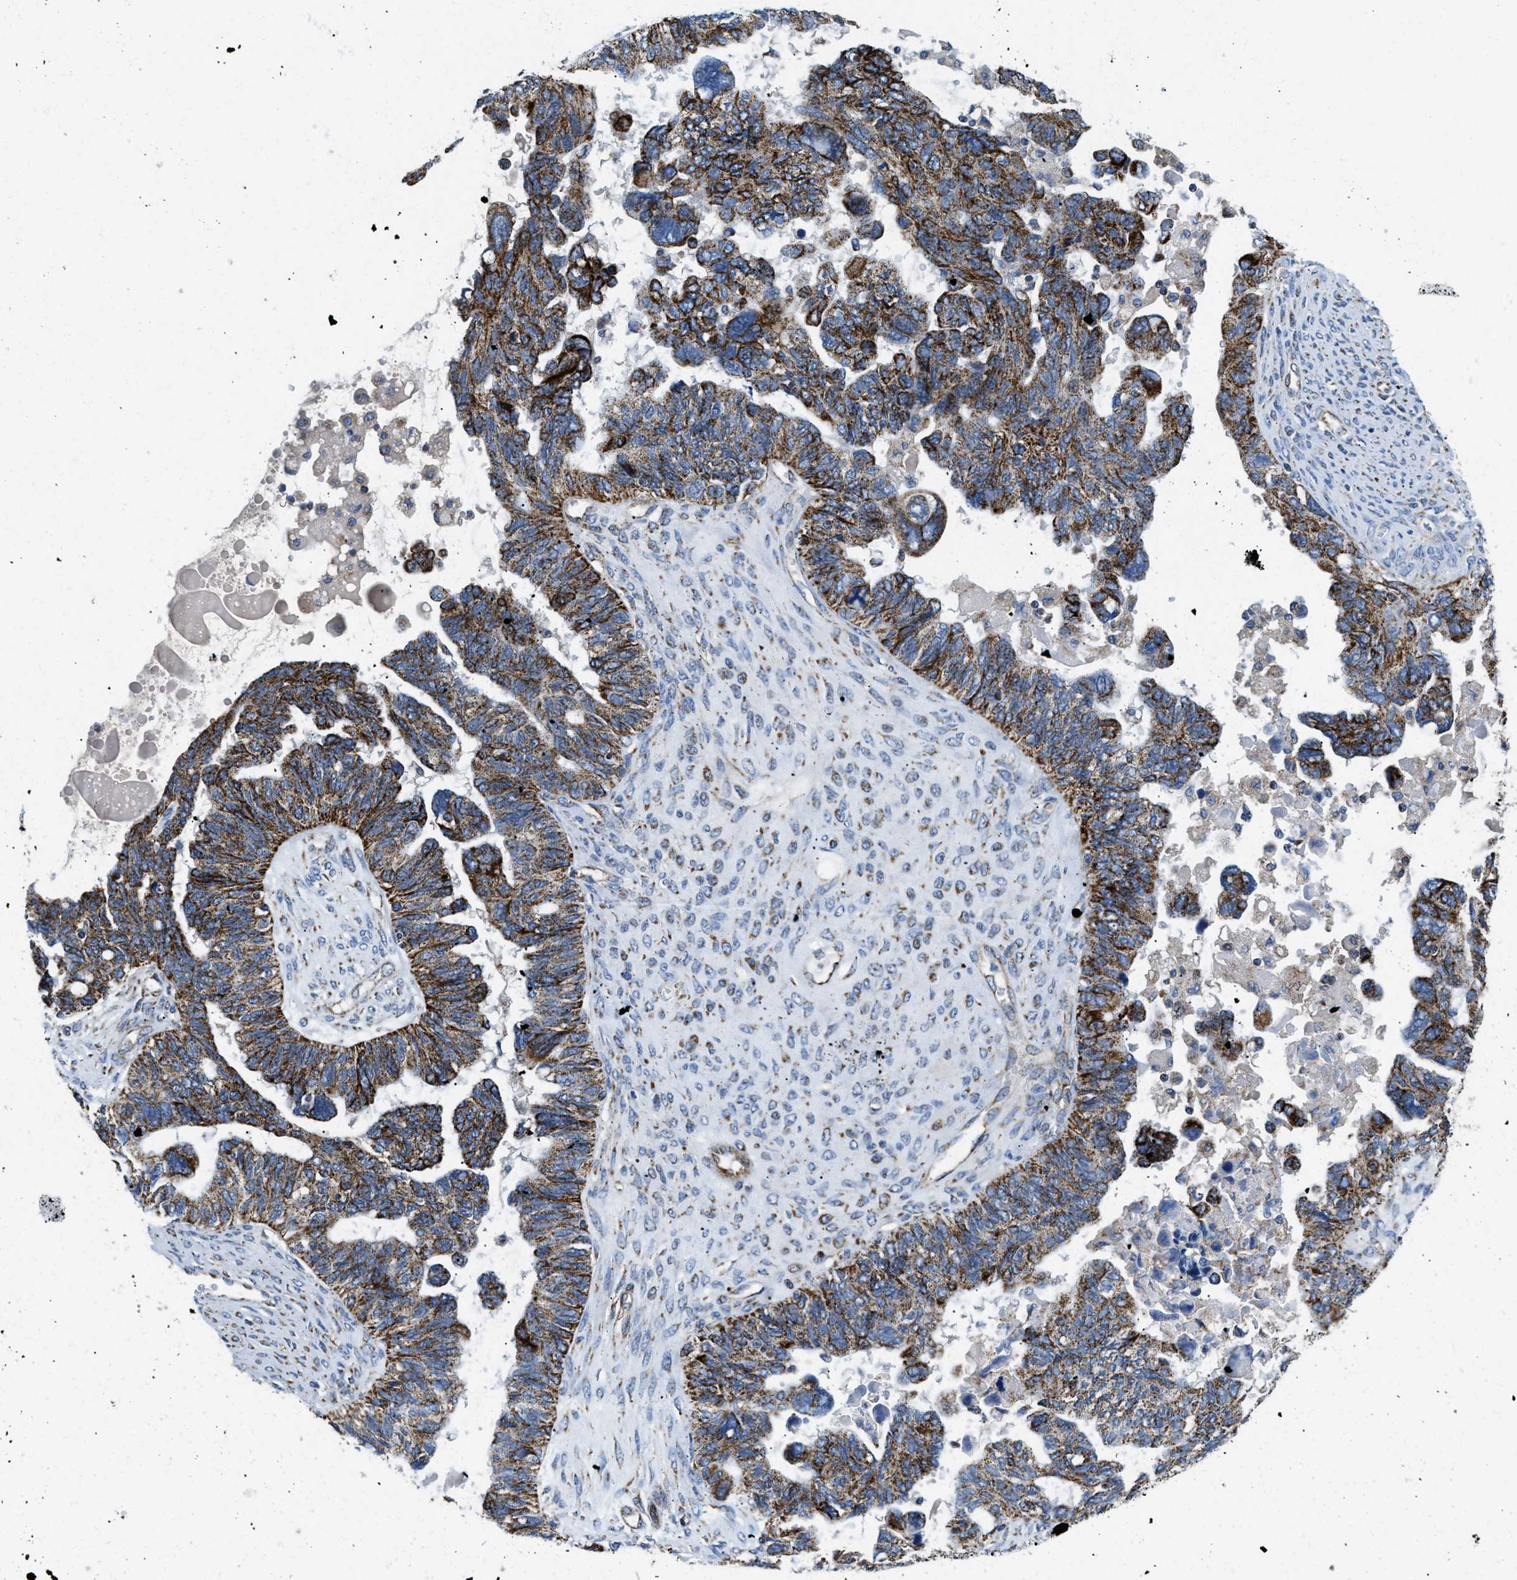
{"staining": {"intensity": "strong", "quantity": ">75%", "location": "cytoplasmic/membranous"}, "tissue": "ovarian cancer", "cell_type": "Tumor cells", "image_type": "cancer", "snomed": [{"axis": "morphology", "description": "Cystadenocarcinoma, serous, NOS"}, {"axis": "topography", "description": "Ovary"}], "caption": "Protein expression analysis of serous cystadenocarcinoma (ovarian) shows strong cytoplasmic/membranous staining in about >75% of tumor cells. The staining was performed using DAB to visualize the protein expression in brown, while the nuclei were stained in blue with hematoxylin (Magnification: 20x).", "gene": "STK33", "patient": {"sex": "female", "age": 79}}